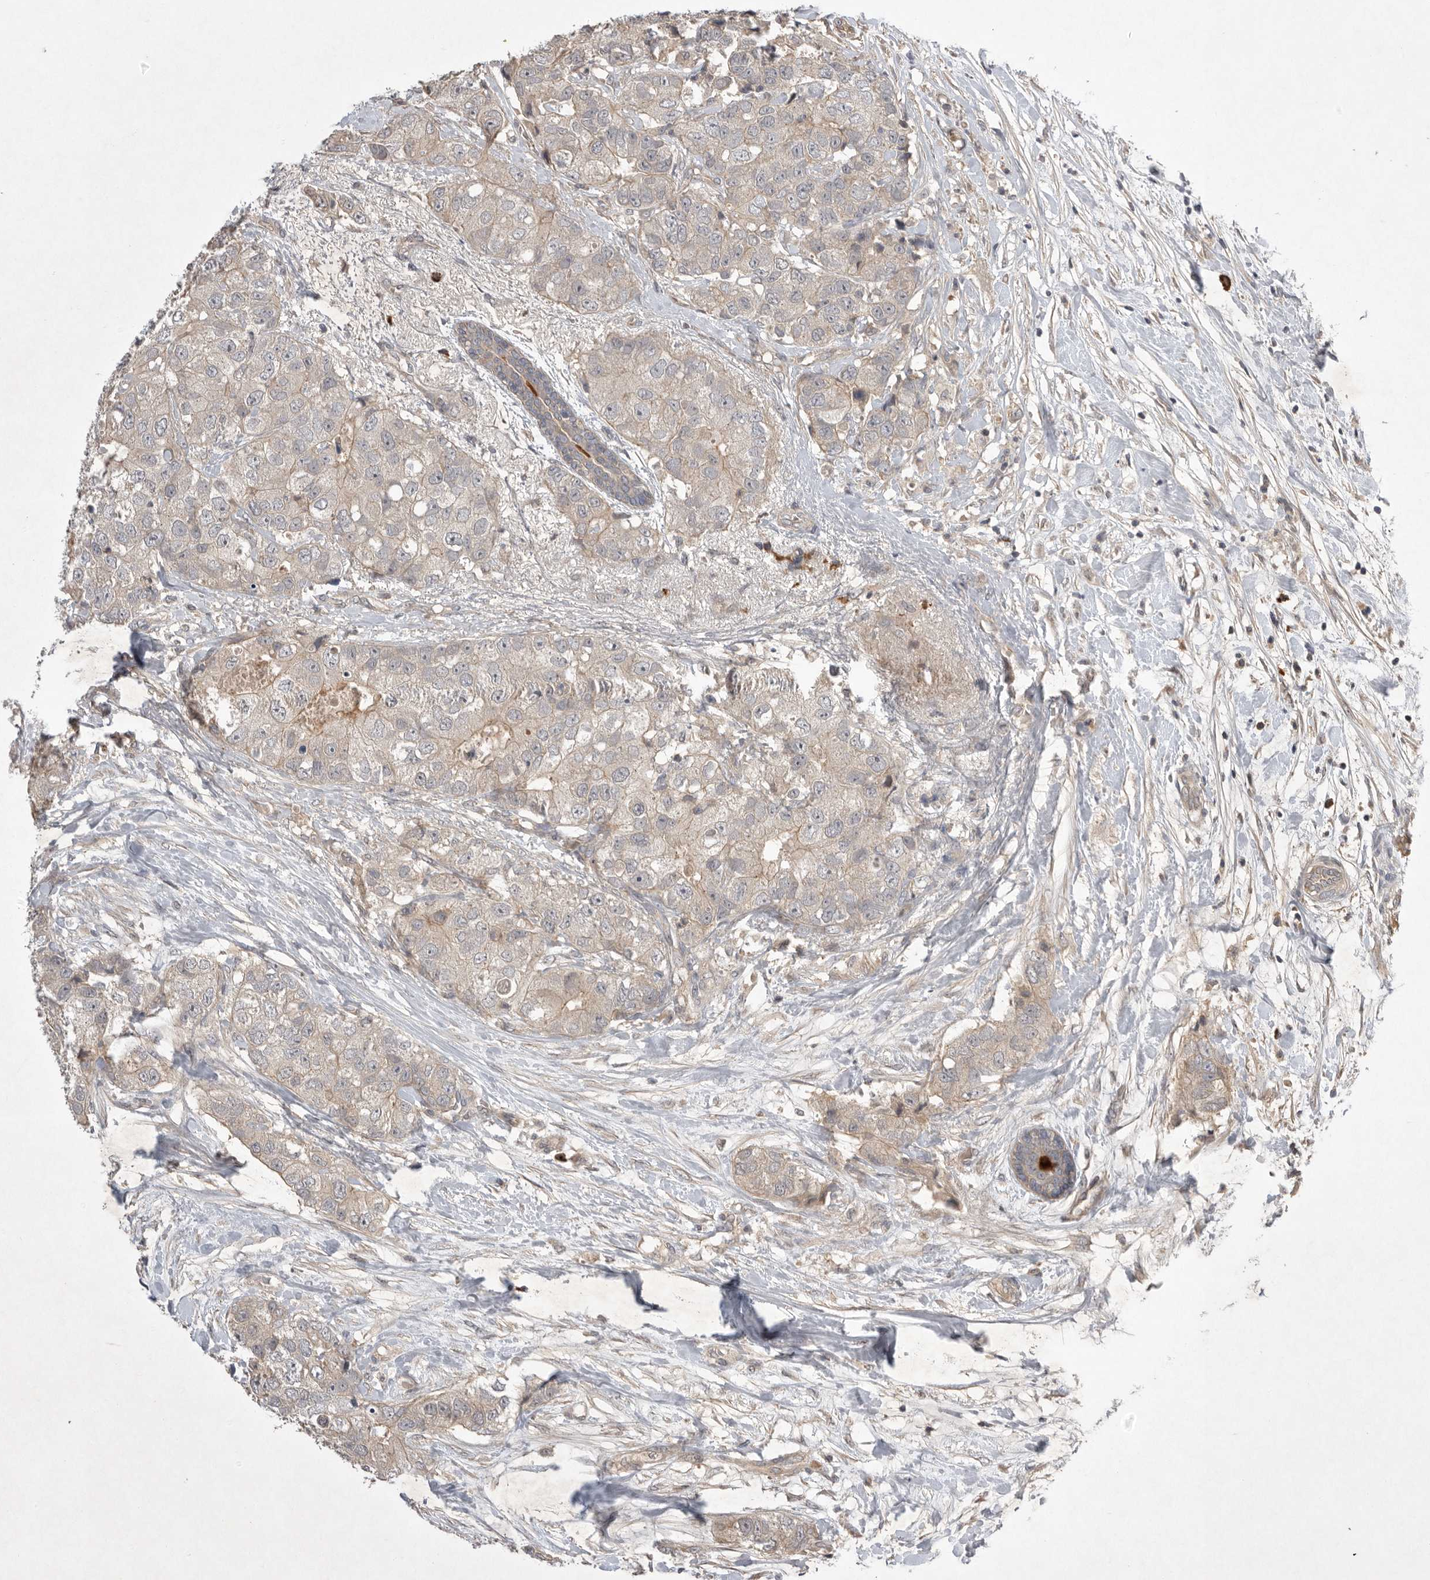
{"staining": {"intensity": "weak", "quantity": "<25%", "location": "cytoplasmic/membranous"}, "tissue": "breast cancer", "cell_type": "Tumor cells", "image_type": "cancer", "snomed": [{"axis": "morphology", "description": "Duct carcinoma"}, {"axis": "topography", "description": "Breast"}], "caption": "A high-resolution image shows immunohistochemistry staining of infiltrating ductal carcinoma (breast), which demonstrates no significant staining in tumor cells.", "gene": "NRCAM", "patient": {"sex": "female", "age": 62}}